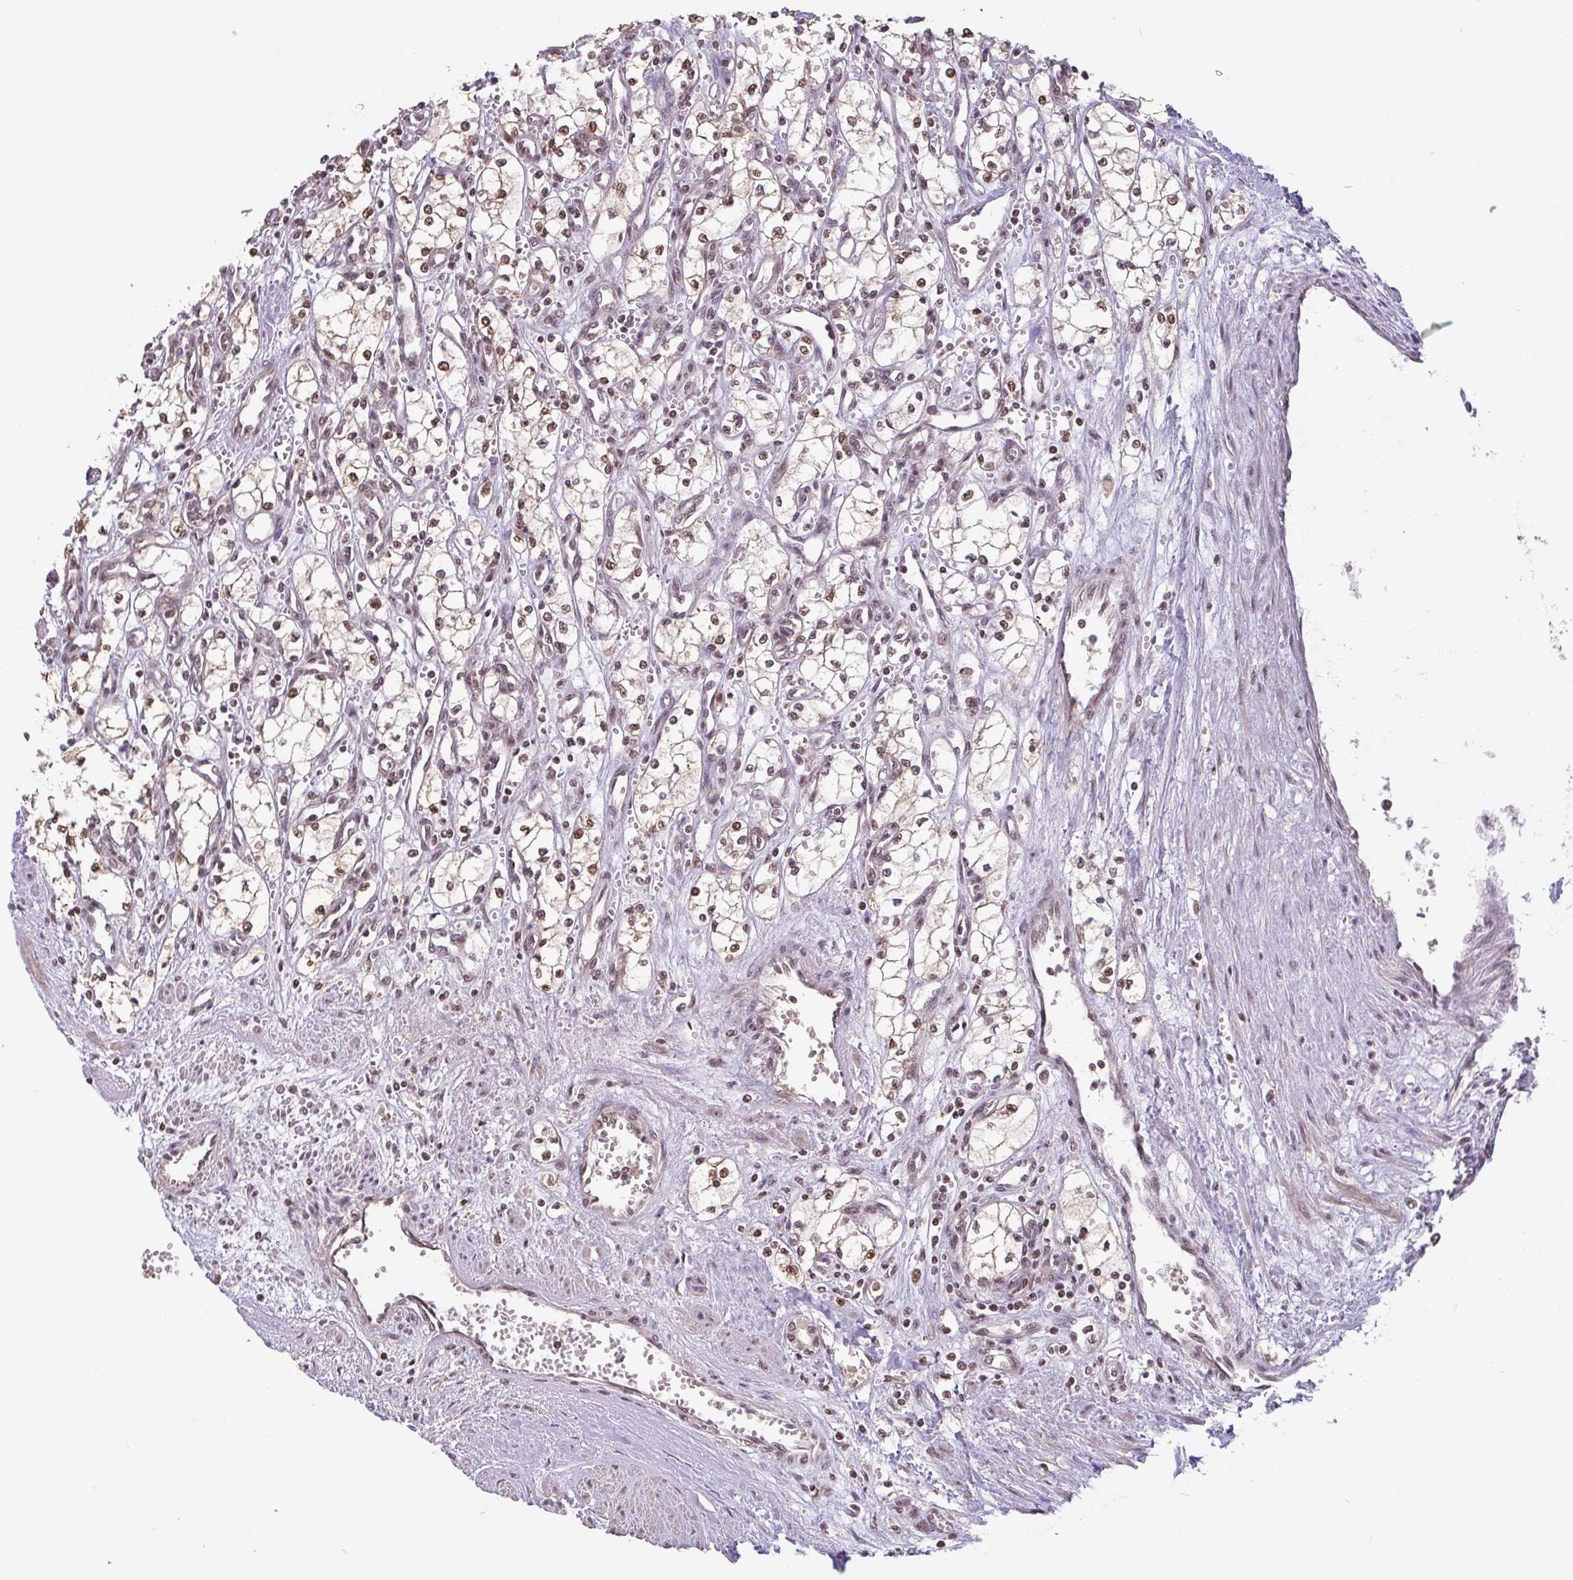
{"staining": {"intensity": "moderate", "quantity": ">75%", "location": "nuclear"}, "tissue": "renal cancer", "cell_type": "Tumor cells", "image_type": "cancer", "snomed": [{"axis": "morphology", "description": "Adenocarcinoma, NOS"}, {"axis": "topography", "description": "Kidney"}], "caption": "Renal cancer stained with a brown dye reveals moderate nuclear positive staining in approximately >75% of tumor cells.", "gene": "DR1", "patient": {"sex": "male", "age": 59}}